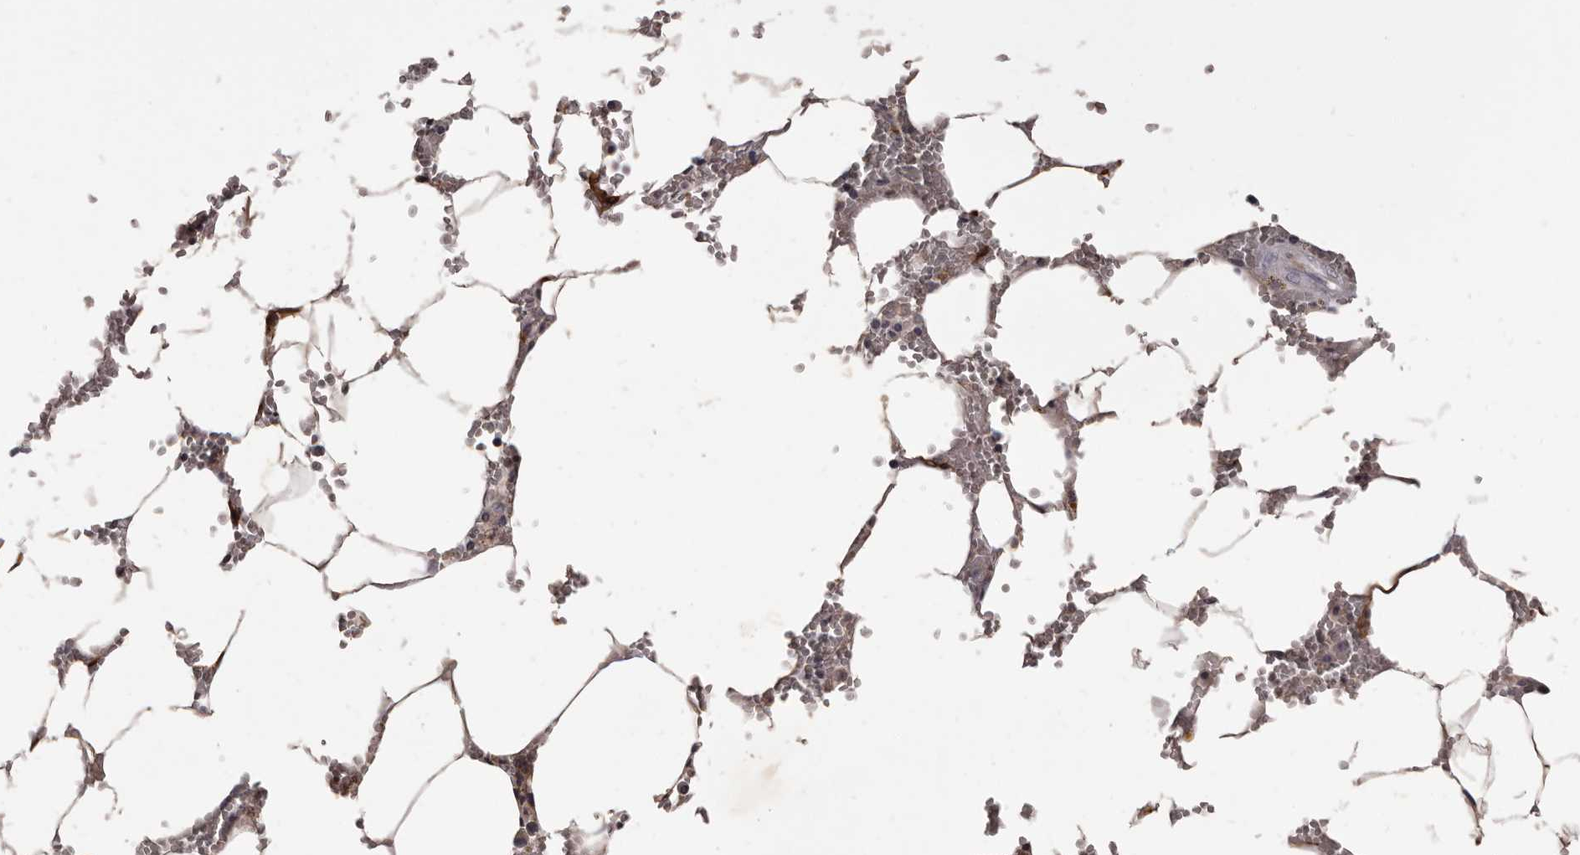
{"staining": {"intensity": "moderate", "quantity": "<25%", "location": "cytoplasmic/membranous"}, "tissue": "bone marrow", "cell_type": "Hematopoietic cells", "image_type": "normal", "snomed": [{"axis": "morphology", "description": "Normal tissue, NOS"}, {"axis": "topography", "description": "Bone marrow"}], "caption": "Protein expression analysis of unremarkable human bone marrow reveals moderate cytoplasmic/membranous staining in about <25% of hematopoietic cells.", "gene": "GPR78", "patient": {"sex": "male", "age": 70}}